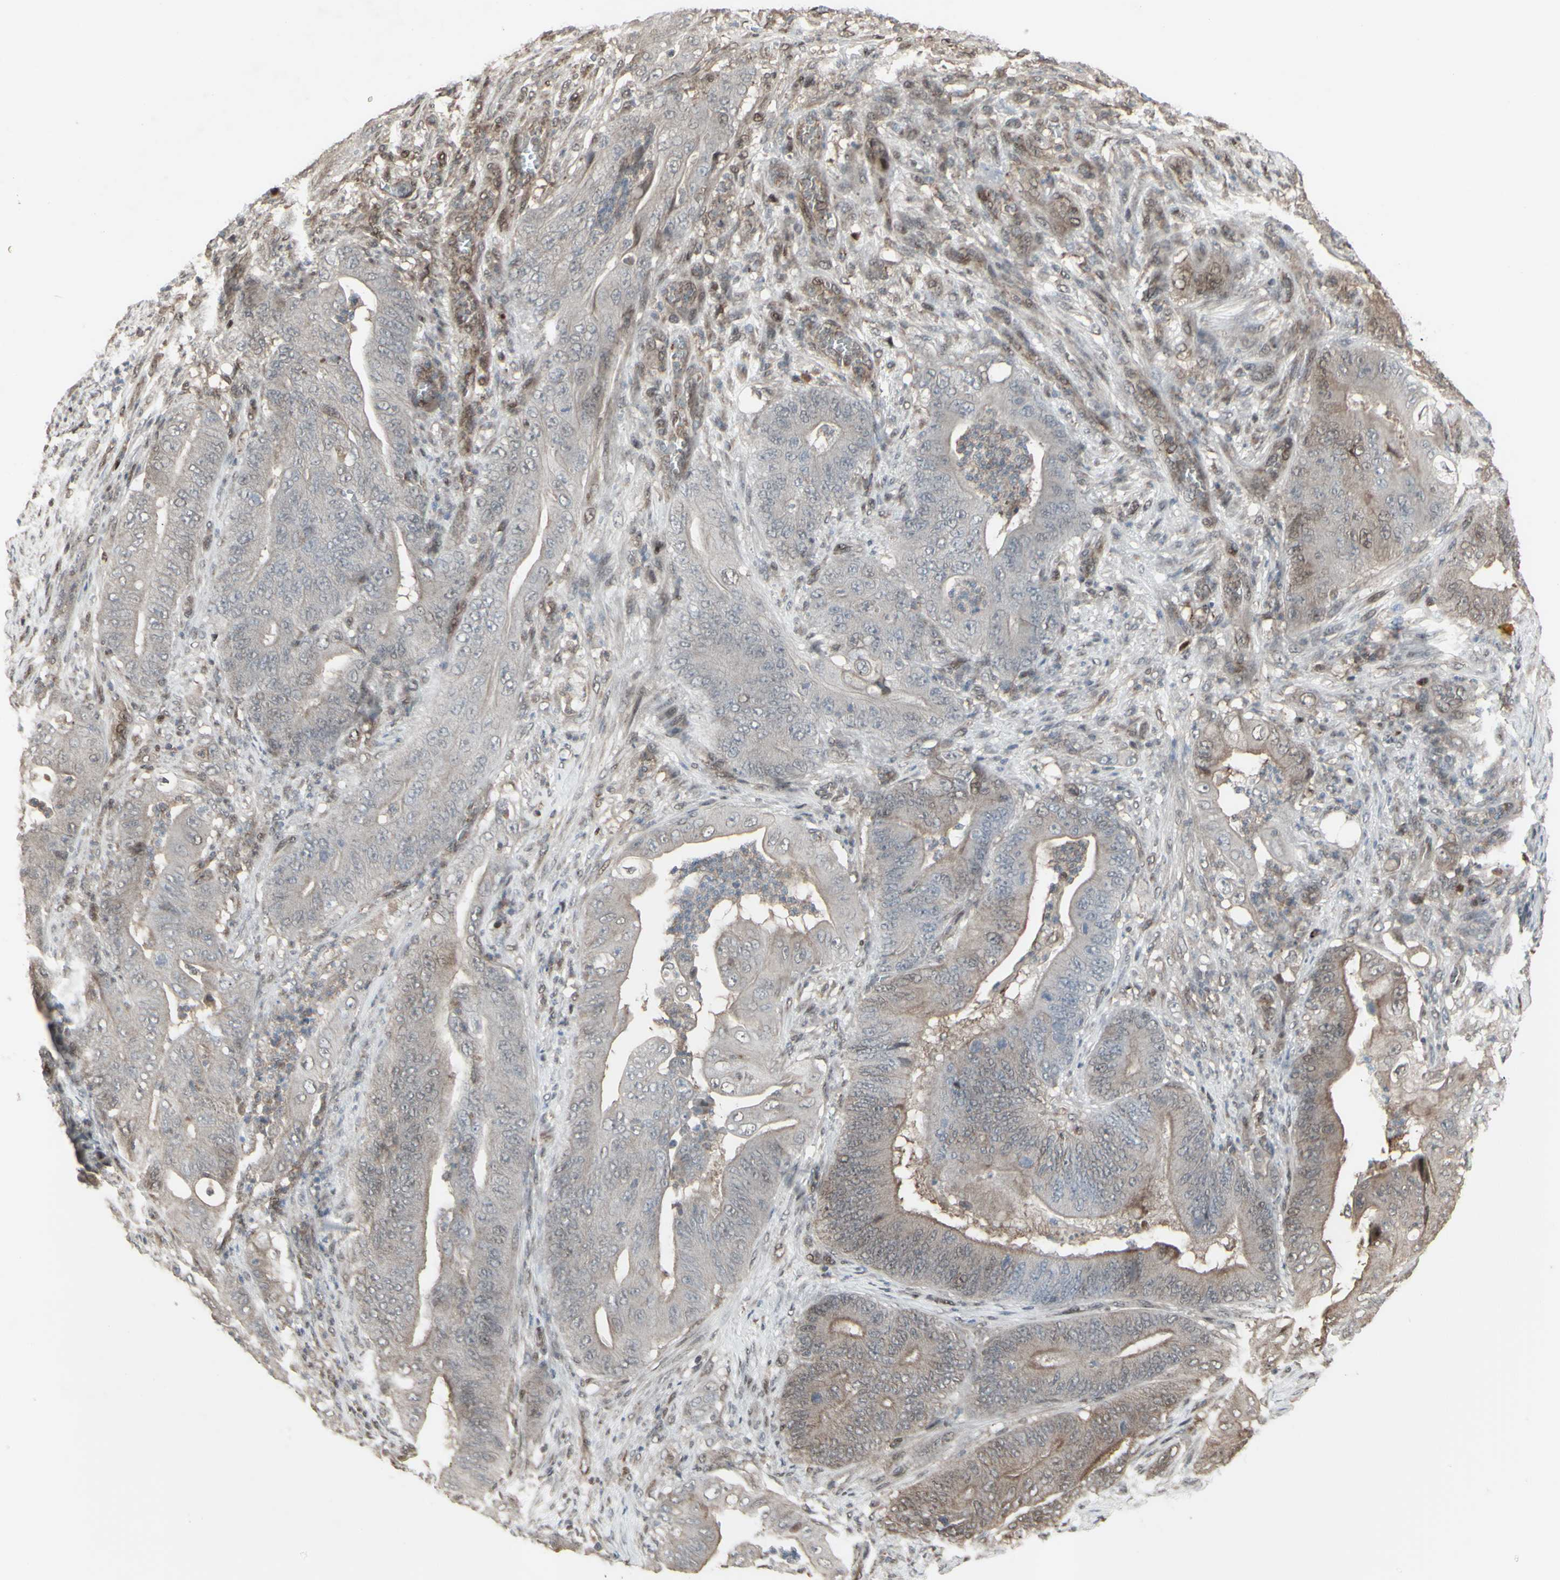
{"staining": {"intensity": "weak", "quantity": "25%-75%", "location": "cytoplasmic/membranous"}, "tissue": "stomach cancer", "cell_type": "Tumor cells", "image_type": "cancer", "snomed": [{"axis": "morphology", "description": "Adenocarcinoma, NOS"}, {"axis": "topography", "description": "Stomach"}], "caption": "The immunohistochemical stain shows weak cytoplasmic/membranous expression in tumor cells of adenocarcinoma (stomach) tissue.", "gene": "CD33", "patient": {"sex": "female", "age": 73}}